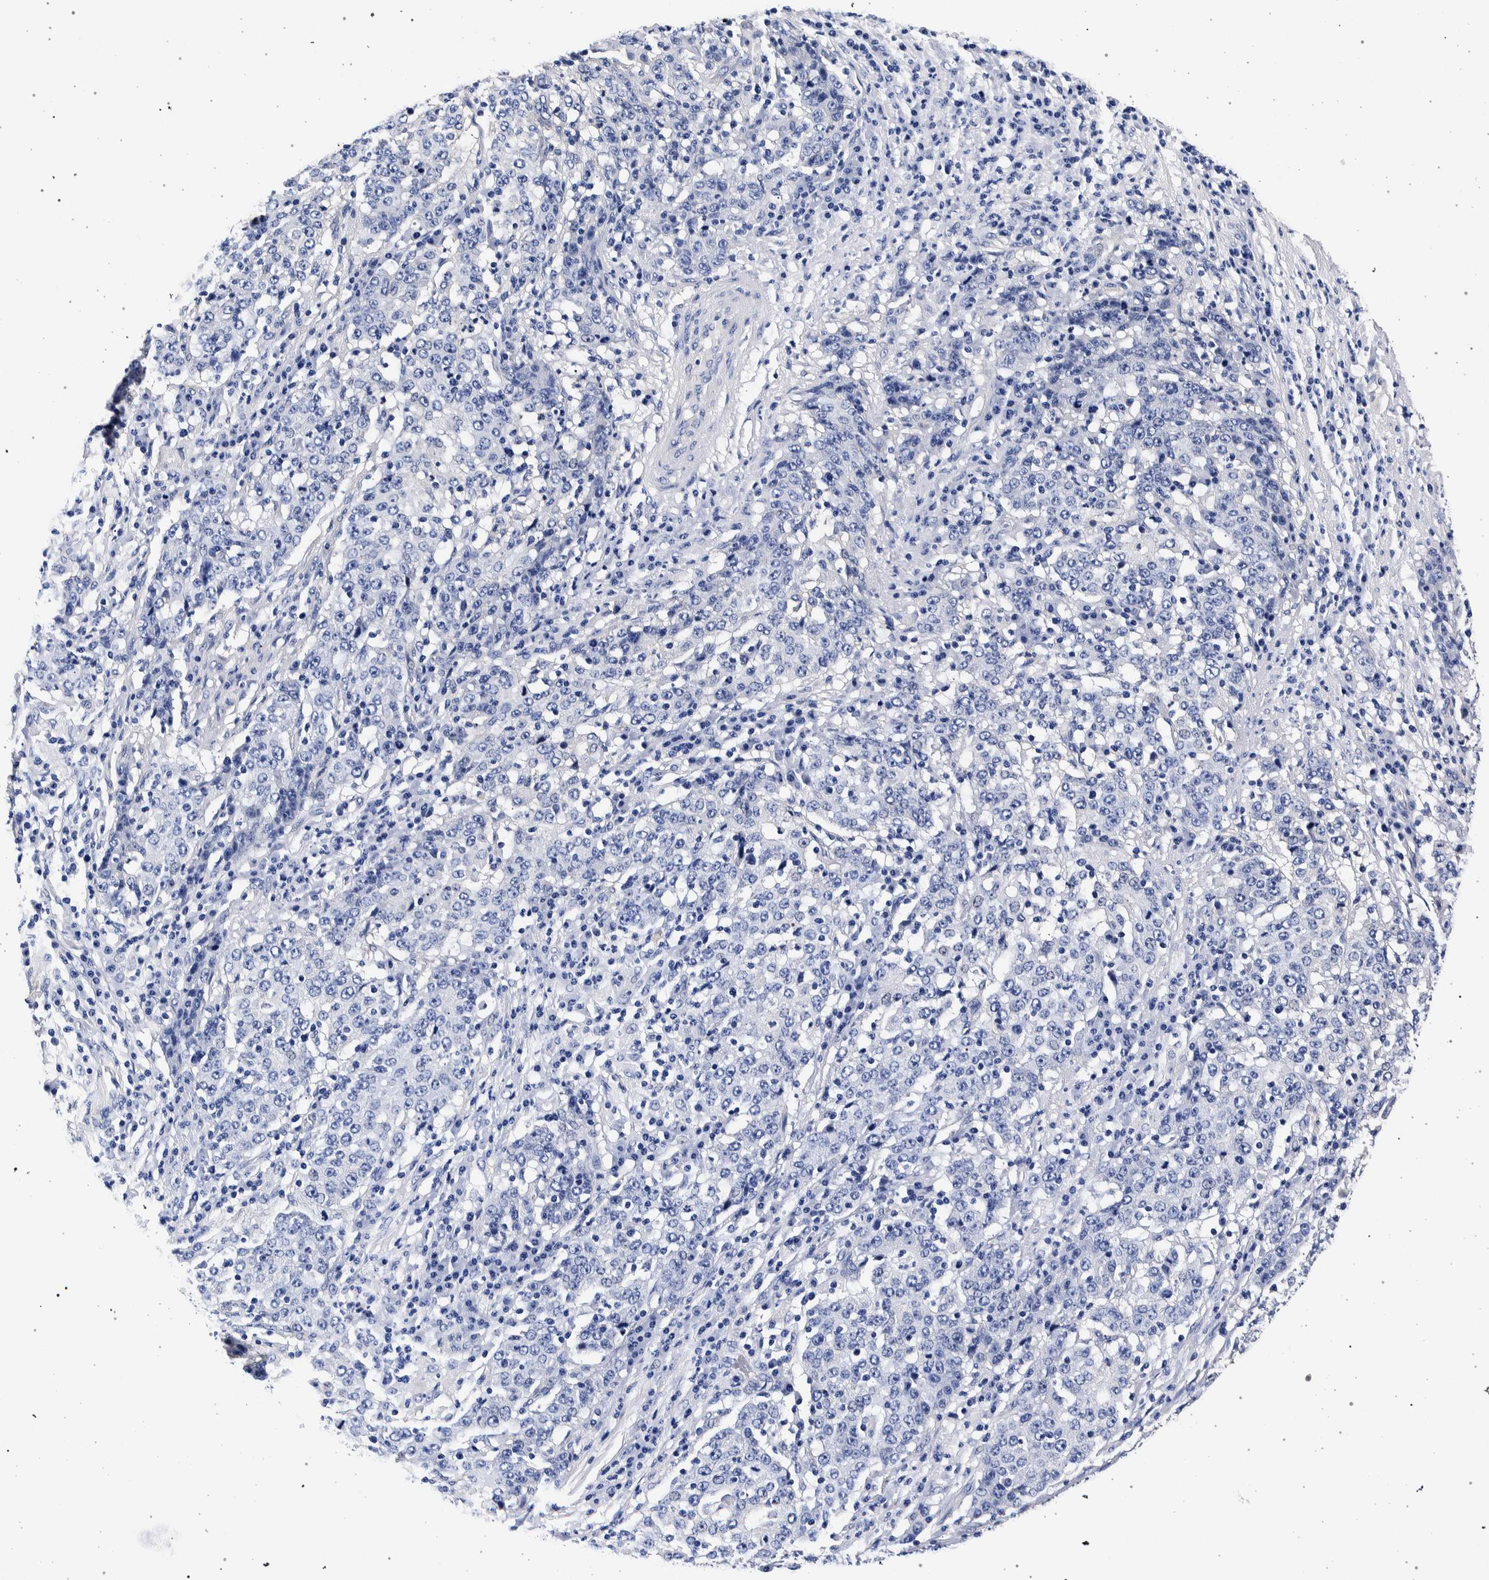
{"staining": {"intensity": "negative", "quantity": "none", "location": "none"}, "tissue": "stomach cancer", "cell_type": "Tumor cells", "image_type": "cancer", "snomed": [{"axis": "morphology", "description": "Adenocarcinoma, NOS"}, {"axis": "topography", "description": "Stomach"}], "caption": "Immunohistochemistry (IHC) photomicrograph of human adenocarcinoma (stomach) stained for a protein (brown), which reveals no staining in tumor cells. The staining is performed using DAB brown chromogen with nuclei counter-stained in using hematoxylin.", "gene": "NIBAN2", "patient": {"sex": "male", "age": 59}}